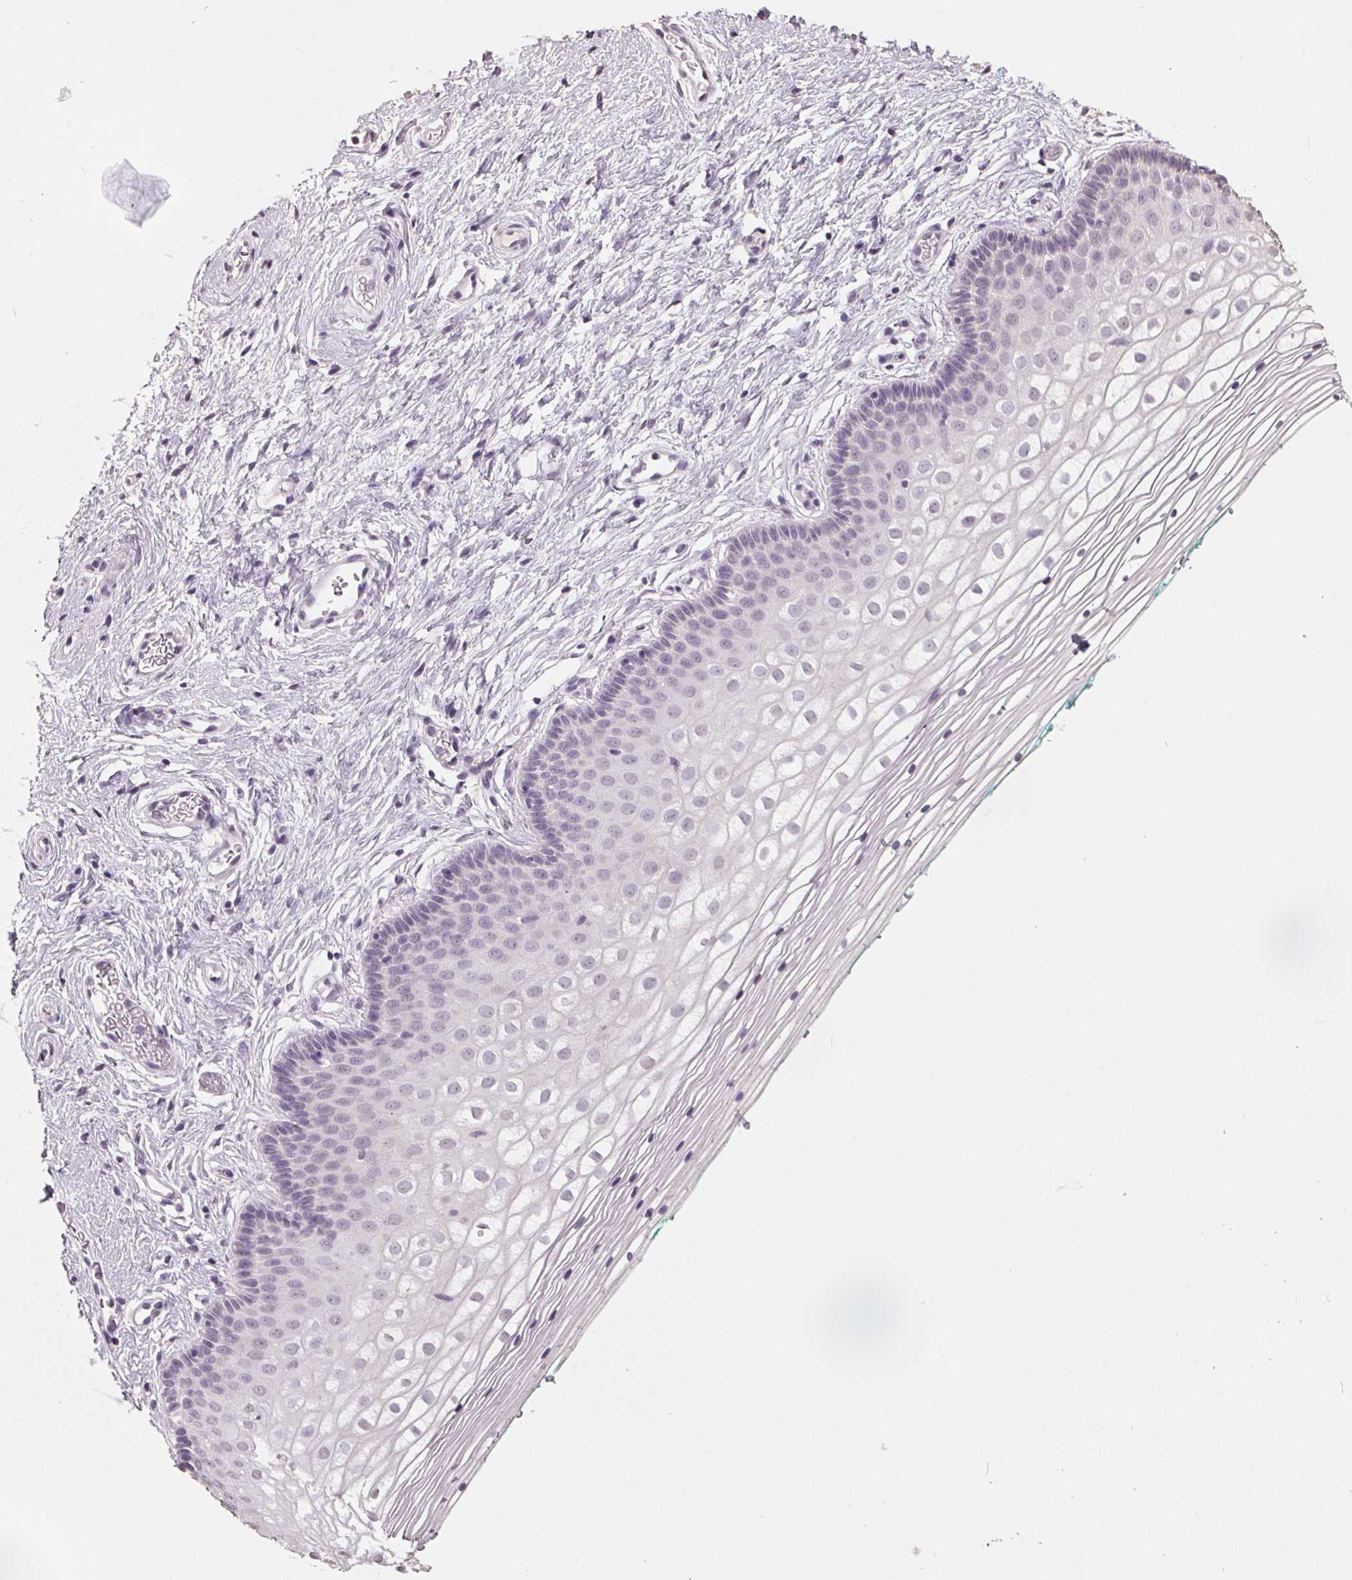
{"staining": {"intensity": "negative", "quantity": "none", "location": "none"}, "tissue": "vagina", "cell_type": "Squamous epithelial cells", "image_type": "normal", "snomed": [{"axis": "morphology", "description": "Normal tissue, NOS"}, {"axis": "topography", "description": "Vagina"}], "caption": "A high-resolution histopathology image shows immunohistochemistry staining of benign vagina, which shows no significant staining in squamous epithelial cells. (Brightfield microscopy of DAB (3,3'-diaminobenzidine) IHC at high magnification).", "gene": "FTCD", "patient": {"sex": "female", "age": 36}}